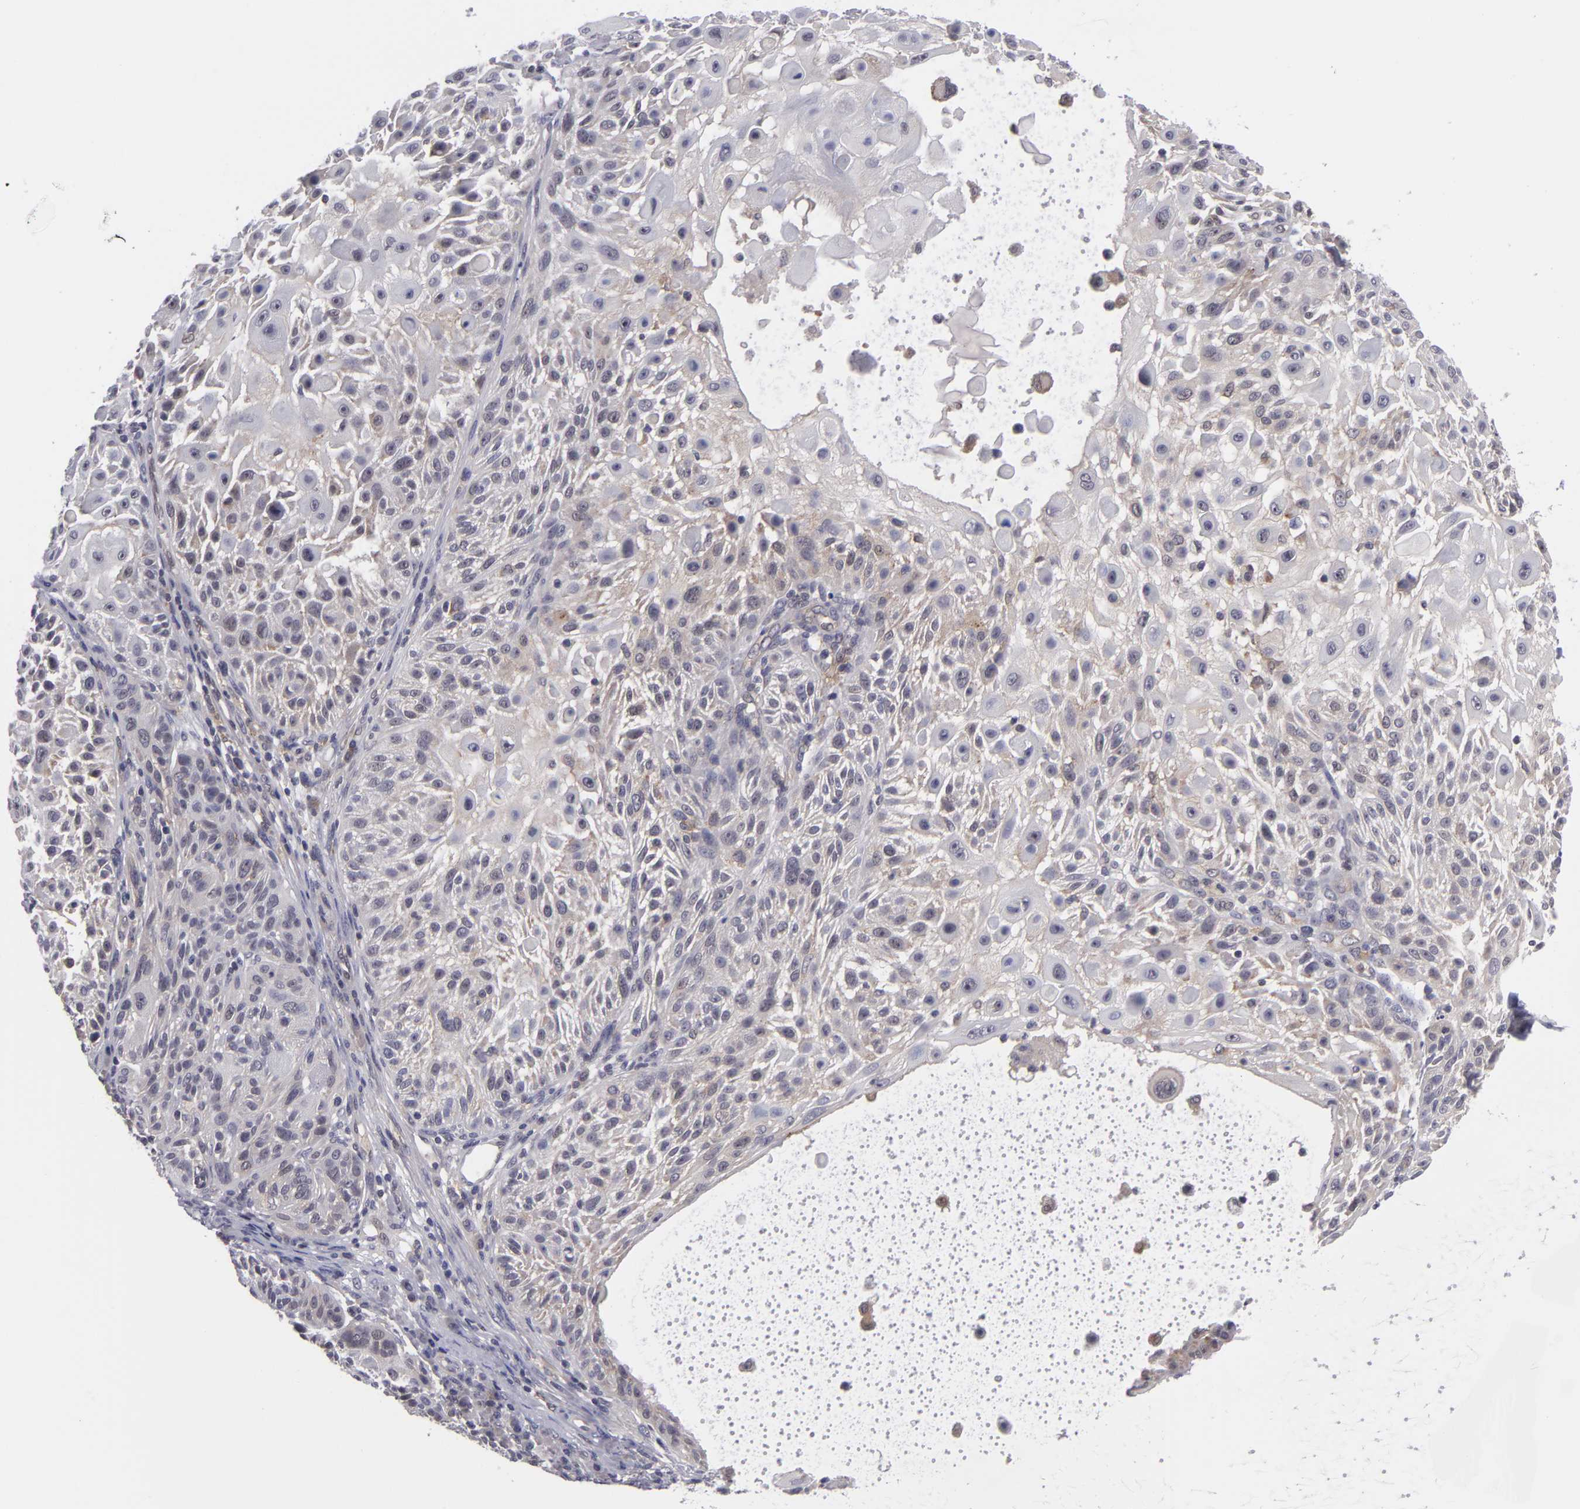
{"staining": {"intensity": "weak", "quantity": "<25%", "location": "cytoplasmic/membranous"}, "tissue": "skin cancer", "cell_type": "Tumor cells", "image_type": "cancer", "snomed": [{"axis": "morphology", "description": "Squamous cell carcinoma, NOS"}, {"axis": "topography", "description": "Skin"}], "caption": "This is an immunohistochemistry (IHC) histopathology image of human squamous cell carcinoma (skin). There is no expression in tumor cells.", "gene": "BCL10", "patient": {"sex": "female", "age": 89}}